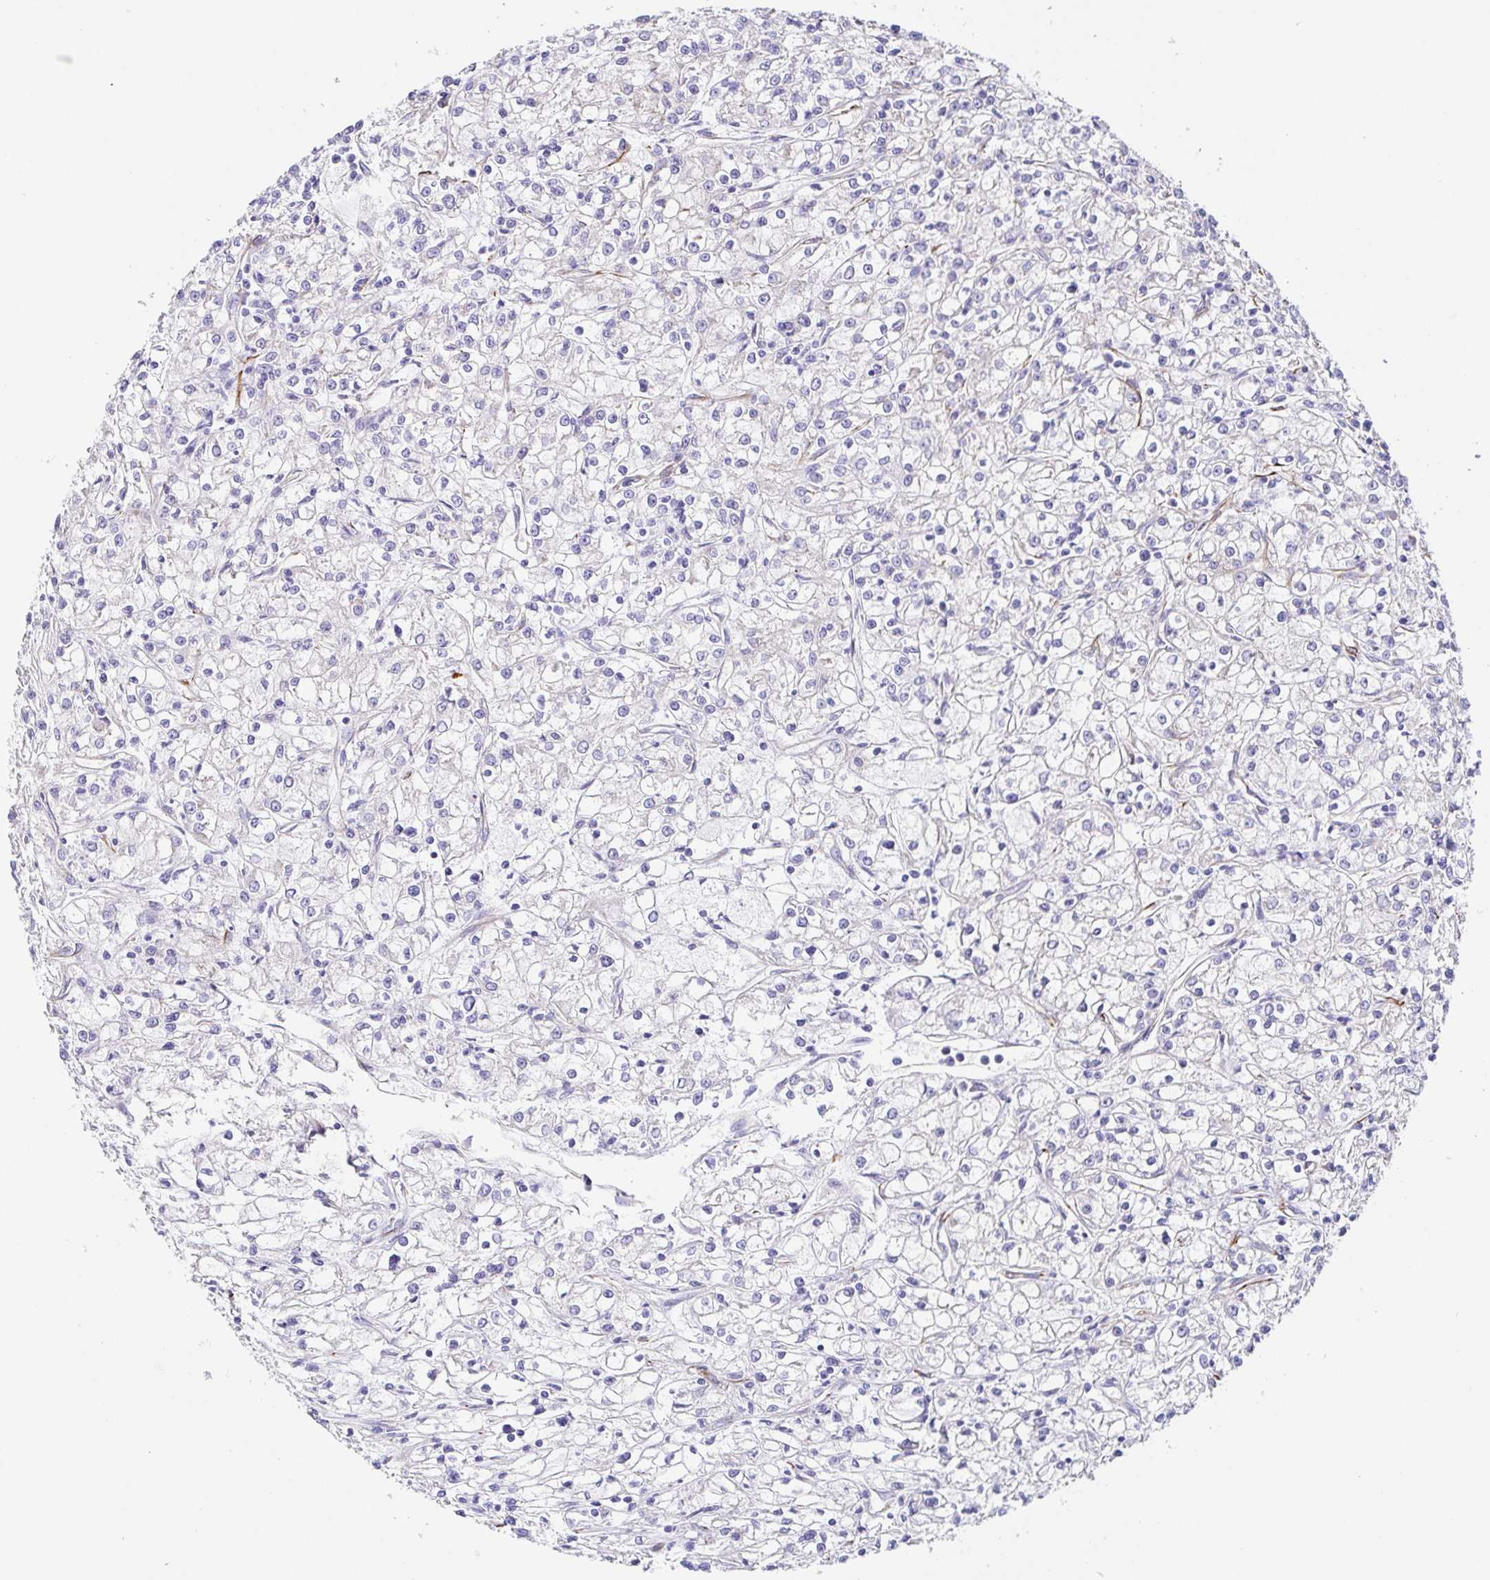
{"staining": {"intensity": "negative", "quantity": "none", "location": "none"}, "tissue": "renal cancer", "cell_type": "Tumor cells", "image_type": "cancer", "snomed": [{"axis": "morphology", "description": "Adenocarcinoma, NOS"}, {"axis": "topography", "description": "Kidney"}], "caption": "There is no significant expression in tumor cells of adenocarcinoma (renal).", "gene": "DOCK1", "patient": {"sex": "female", "age": 59}}